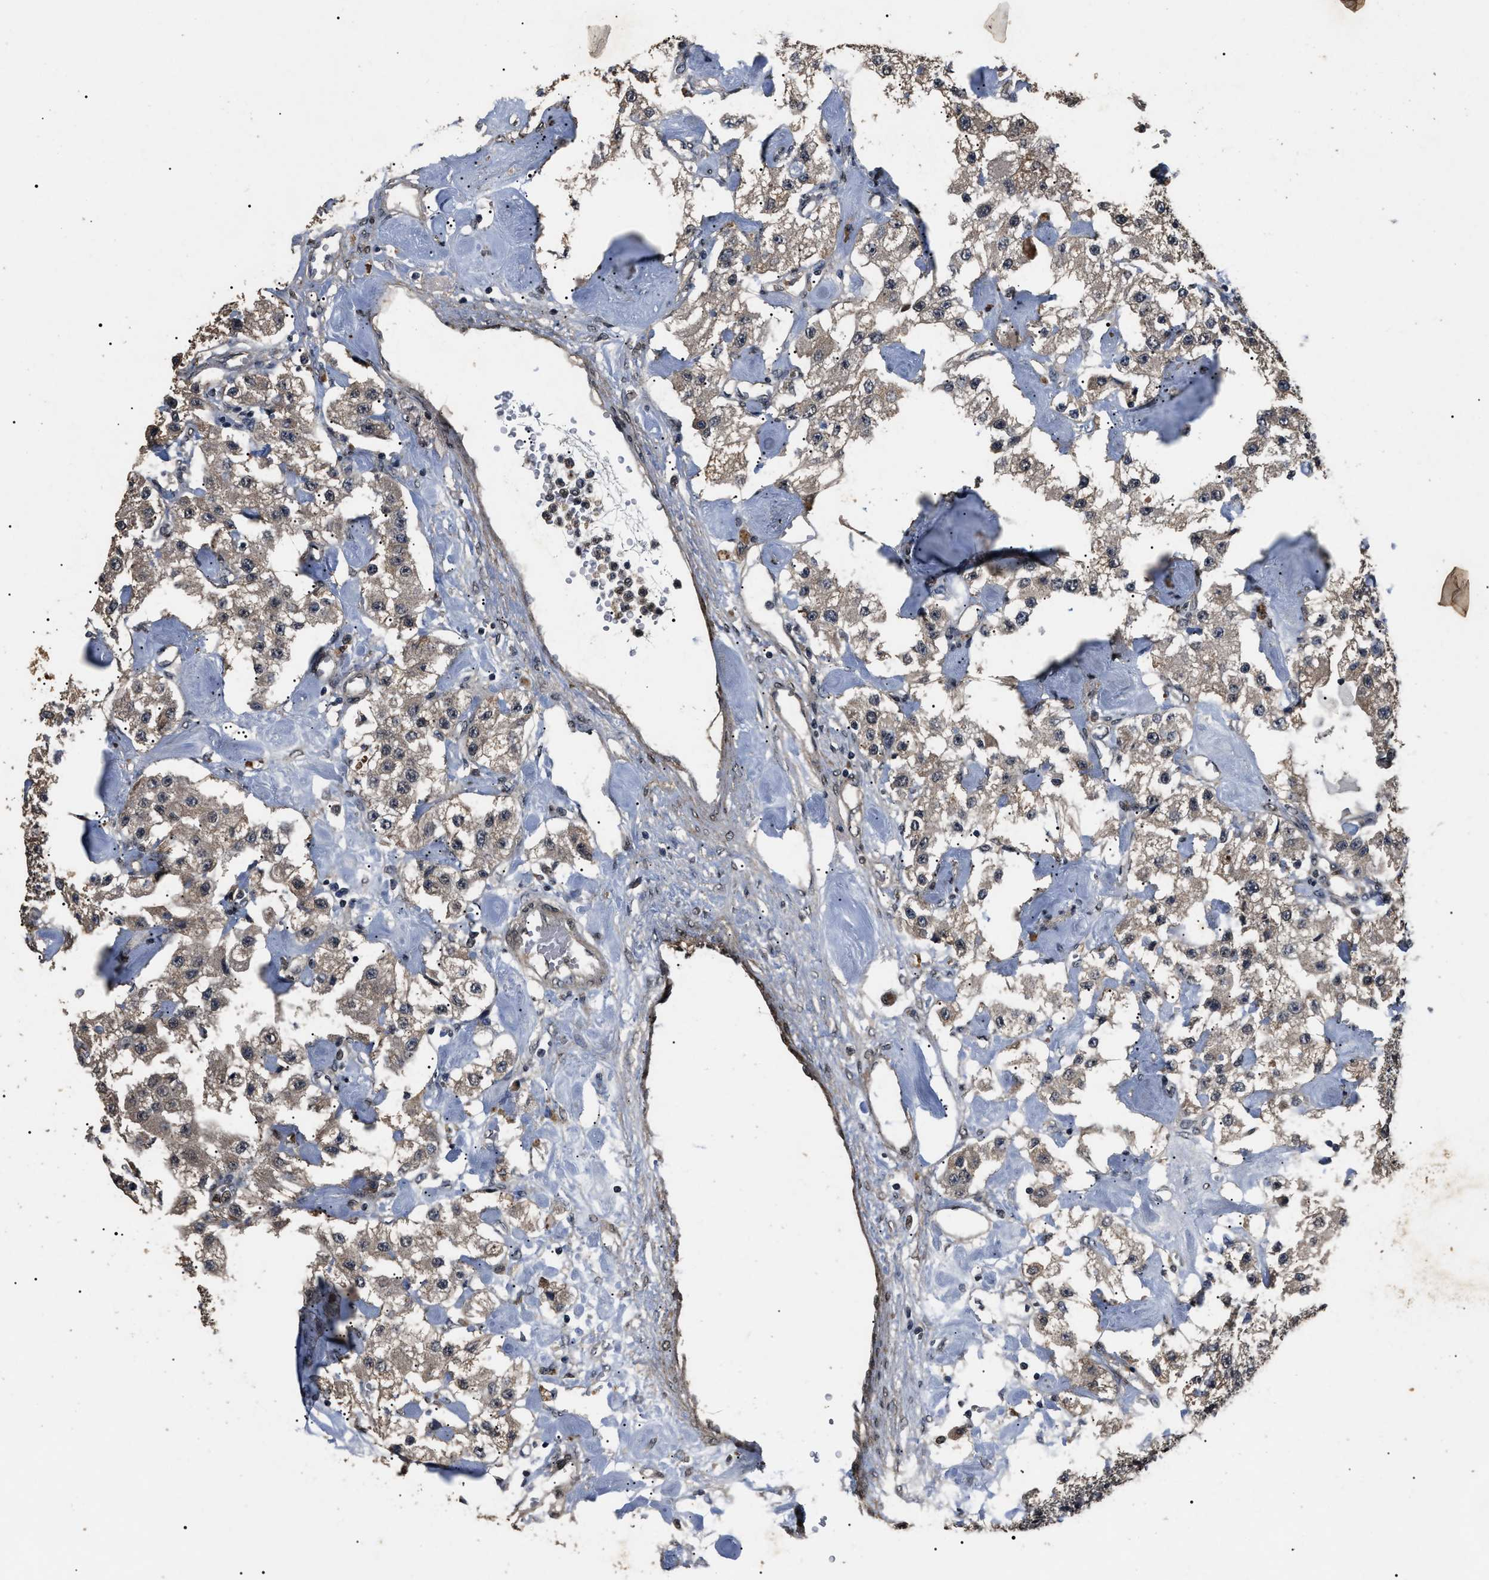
{"staining": {"intensity": "weak", "quantity": "25%-75%", "location": "cytoplasmic/membranous"}, "tissue": "carcinoid", "cell_type": "Tumor cells", "image_type": "cancer", "snomed": [{"axis": "morphology", "description": "Carcinoid, malignant, NOS"}, {"axis": "topography", "description": "Pancreas"}], "caption": "DAB immunohistochemical staining of human carcinoid shows weak cytoplasmic/membranous protein positivity in about 25%-75% of tumor cells.", "gene": "ANP32E", "patient": {"sex": "male", "age": 41}}